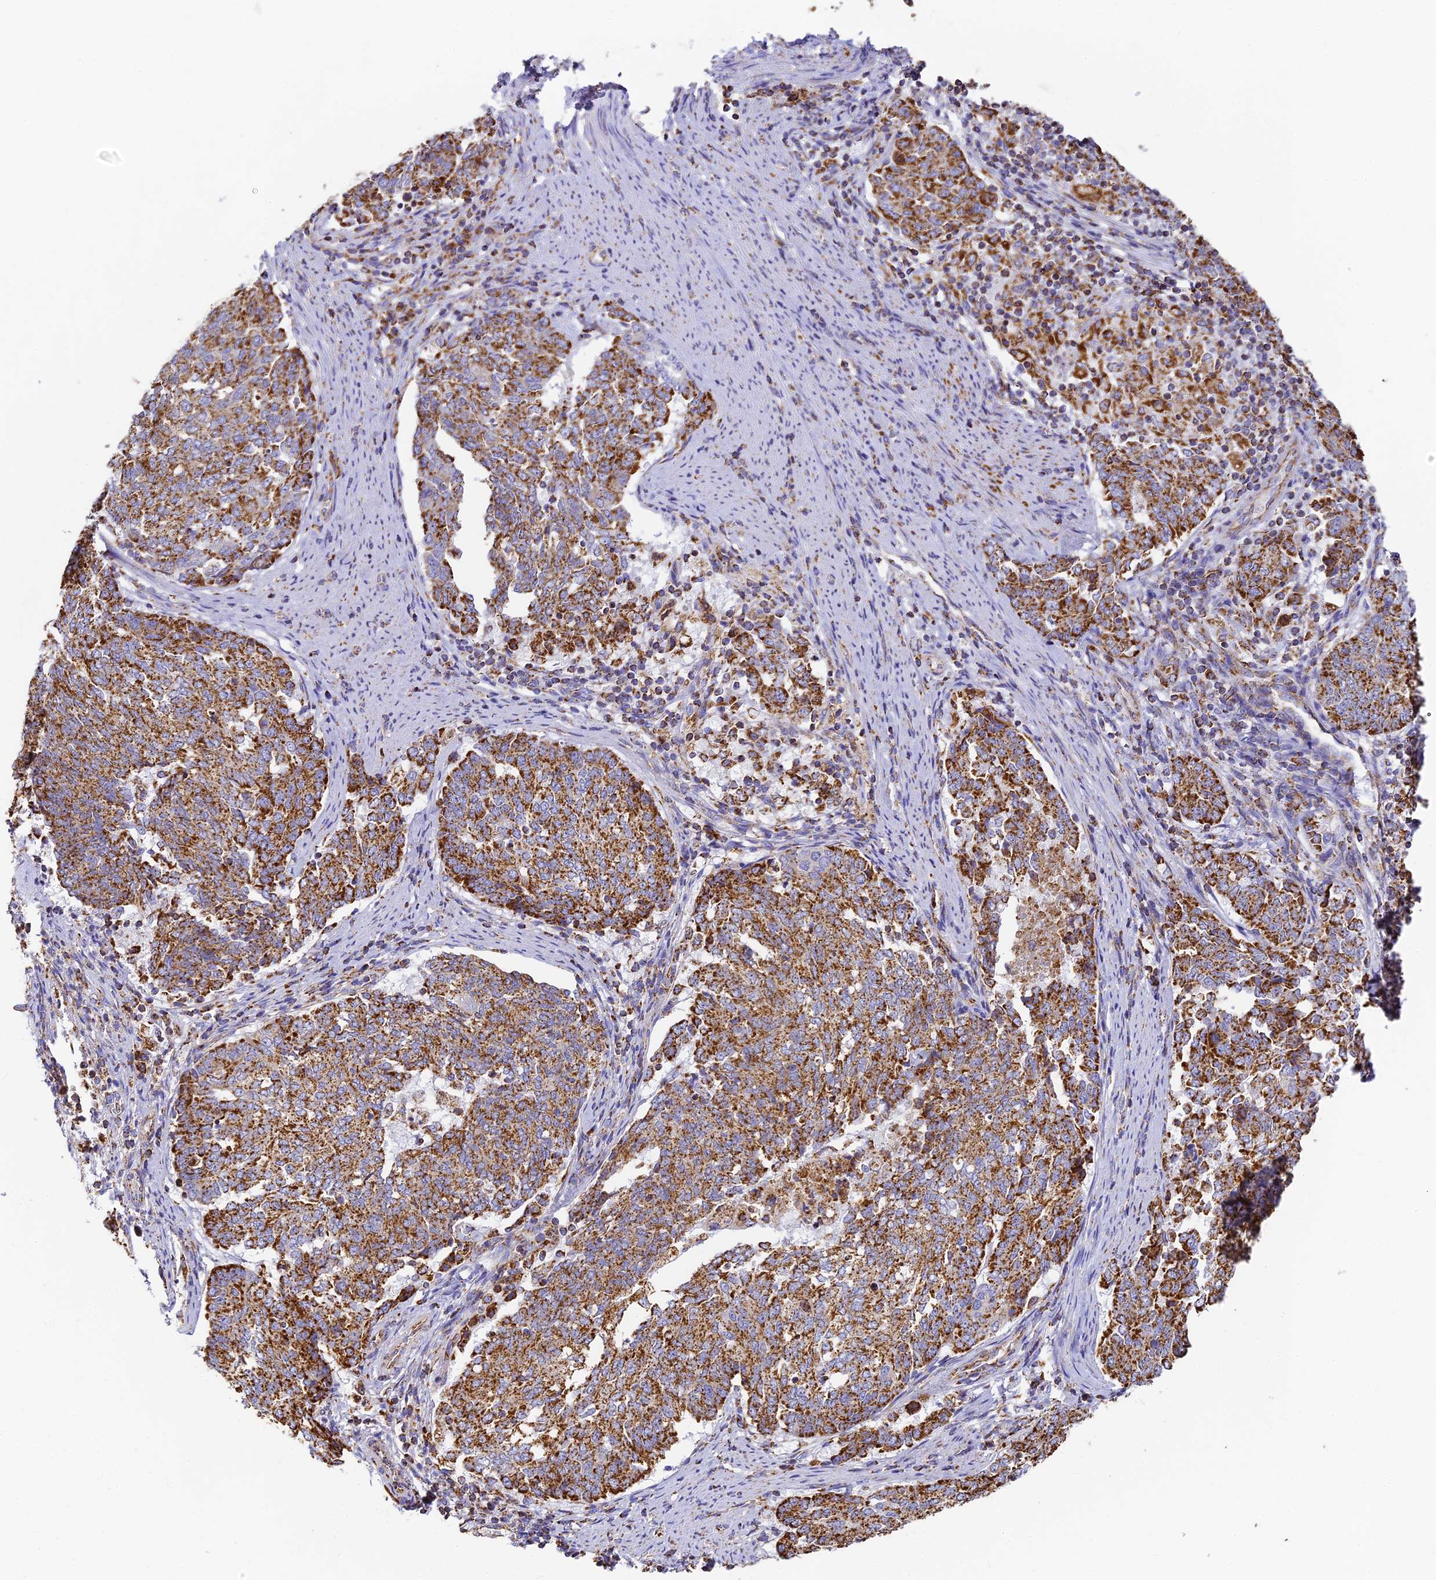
{"staining": {"intensity": "strong", "quantity": ">75%", "location": "cytoplasmic/membranous"}, "tissue": "endometrial cancer", "cell_type": "Tumor cells", "image_type": "cancer", "snomed": [{"axis": "morphology", "description": "Adenocarcinoma, NOS"}, {"axis": "topography", "description": "Endometrium"}], "caption": "About >75% of tumor cells in endometrial cancer demonstrate strong cytoplasmic/membranous protein staining as visualized by brown immunohistochemical staining.", "gene": "COX6C", "patient": {"sex": "female", "age": 80}}